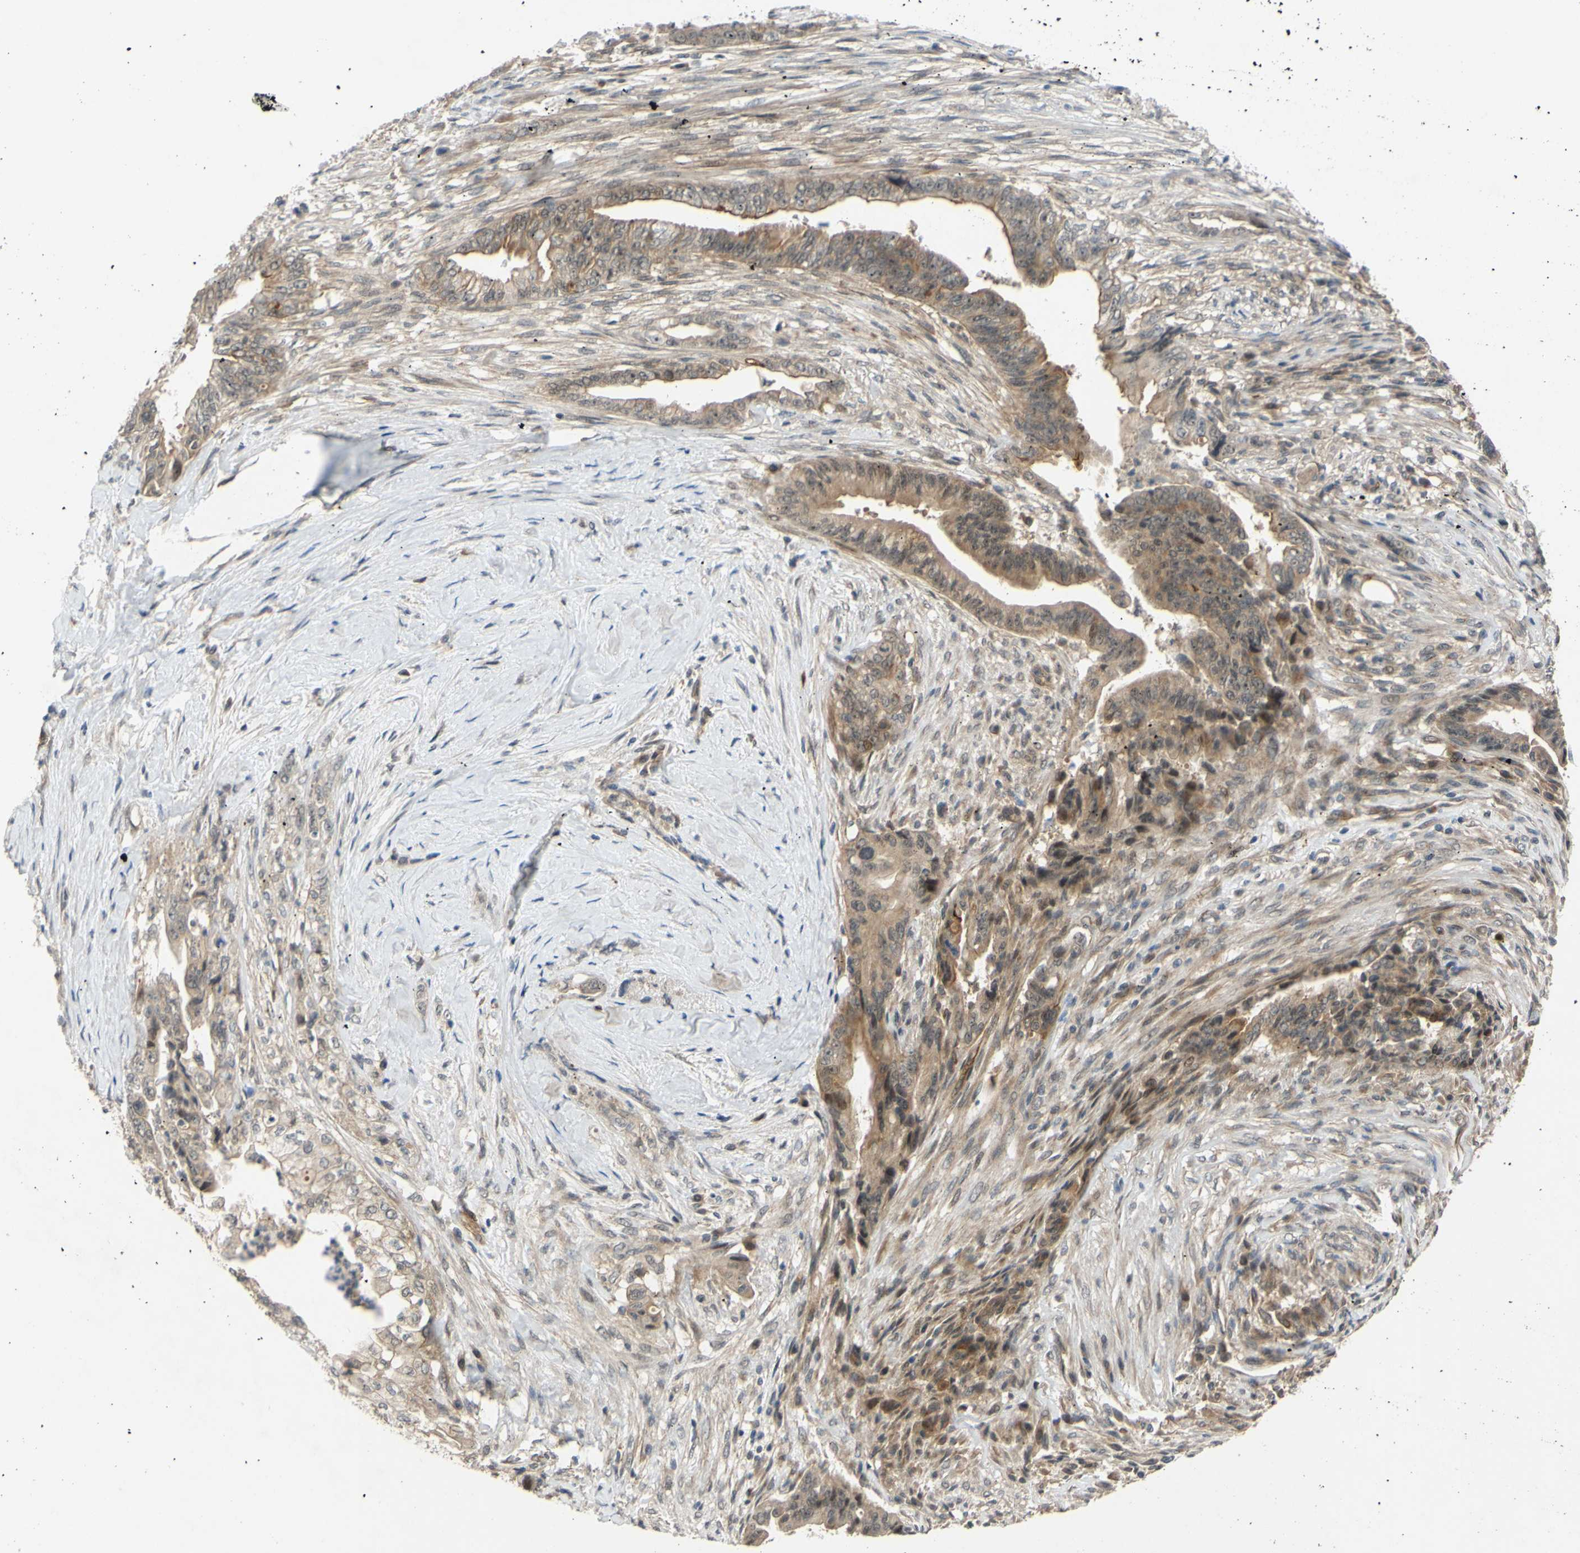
{"staining": {"intensity": "weak", "quantity": ">75%", "location": "cytoplasmic/membranous"}, "tissue": "pancreatic cancer", "cell_type": "Tumor cells", "image_type": "cancer", "snomed": [{"axis": "morphology", "description": "Adenocarcinoma, NOS"}, {"axis": "topography", "description": "Pancreas"}], "caption": "Protein expression analysis of human adenocarcinoma (pancreatic) reveals weak cytoplasmic/membranous positivity in approximately >75% of tumor cells. (Brightfield microscopy of DAB IHC at high magnification).", "gene": "ALK", "patient": {"sex": "male", "age": 70}}